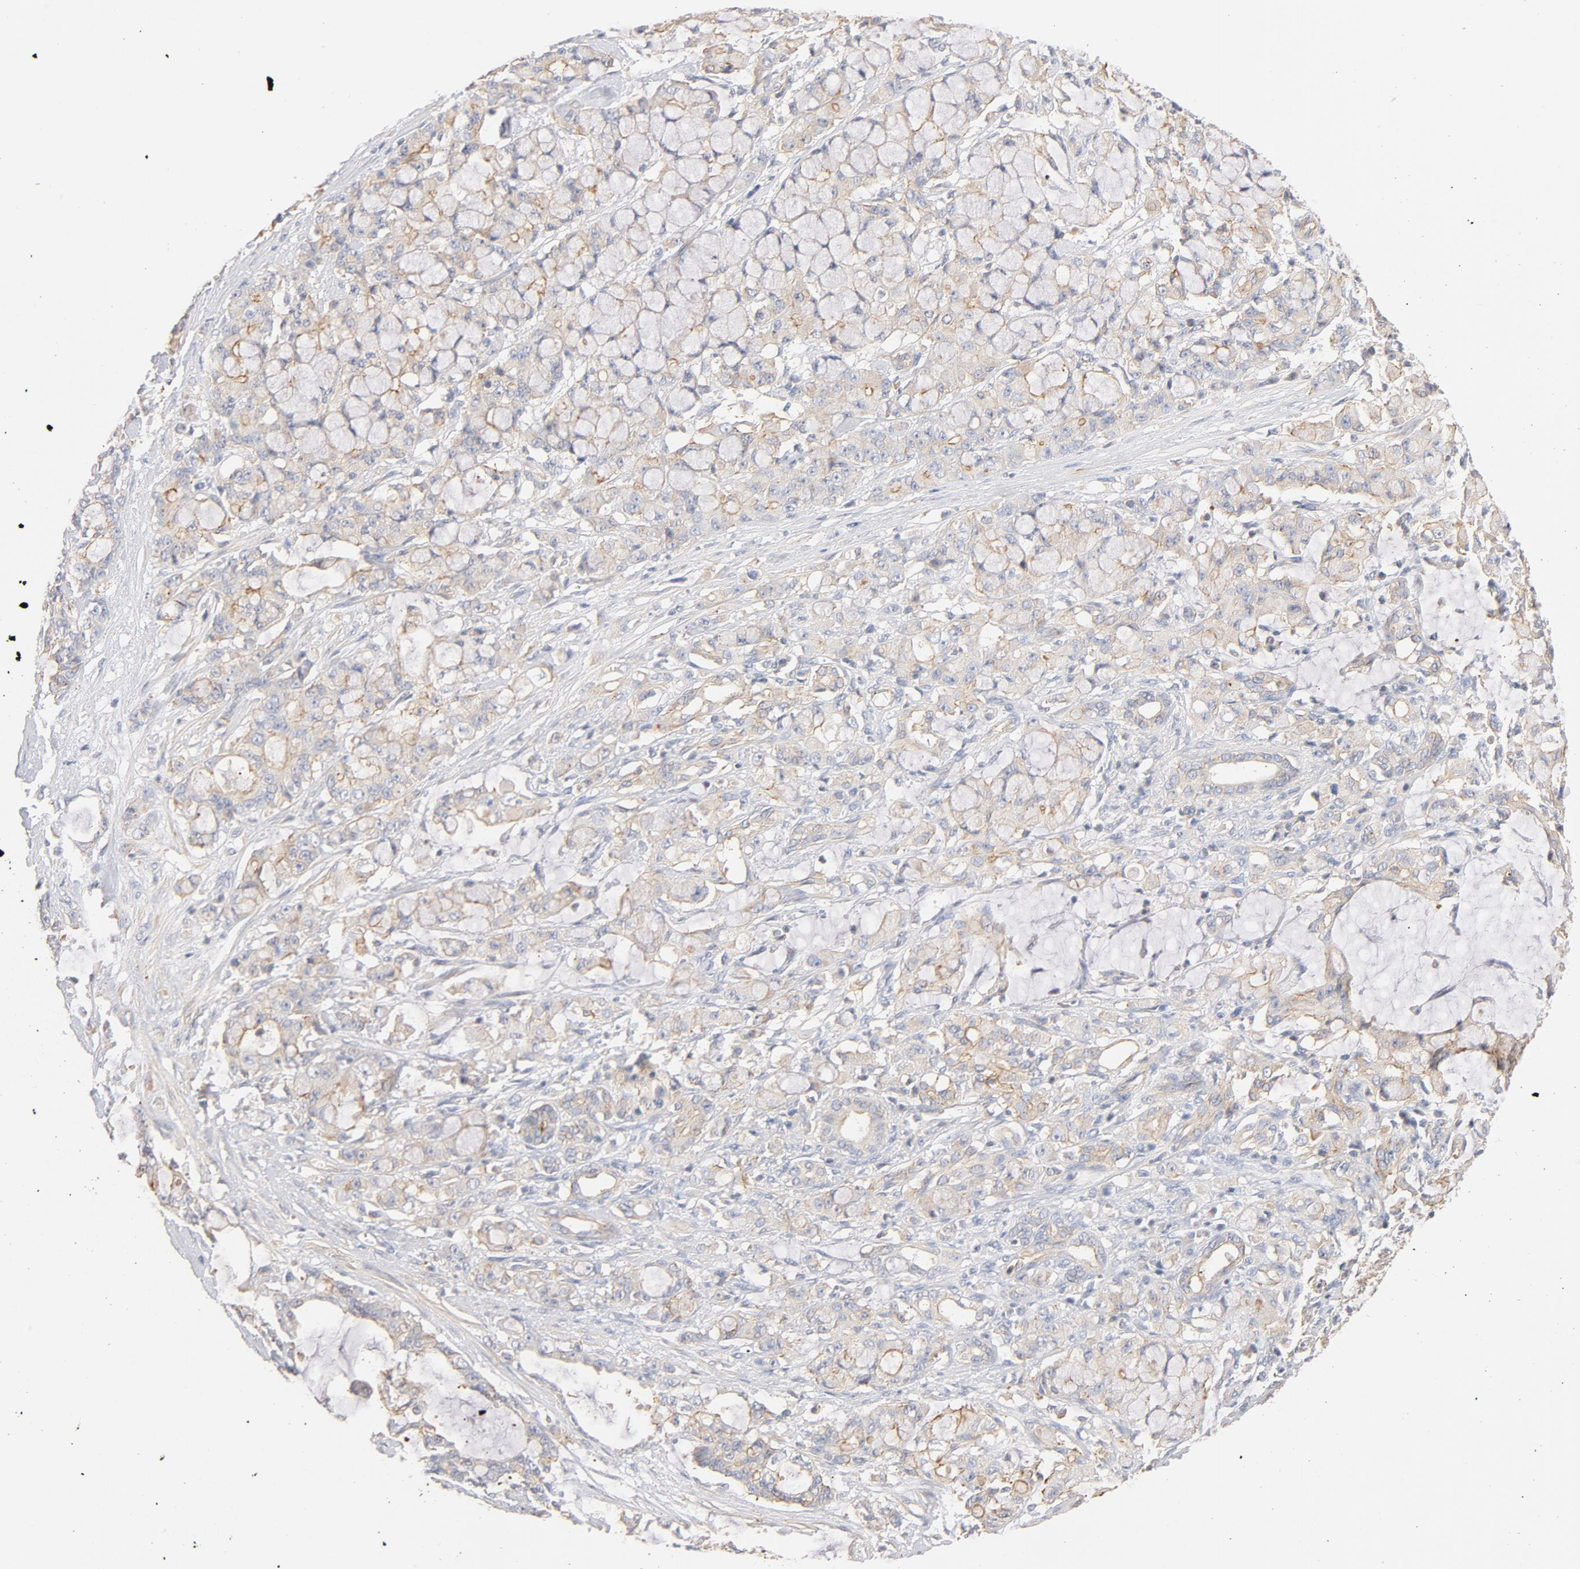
{"staining": {"intensity": "weak", "quantity": ">75%", "location": "cytoplasmic/membranous"}, "tissue": "pancreatic cancer", "cell_type": "Tumor cells", "image_type": "cancer", "snomed": [{"axis": "morphology", "description": "Adenocarcinoma, NOS"}, {"axis": "topography", "description": "Pancreas"}], "caption": "Protein staining shows weak cytoplasmic/membranous positivity in about >75% of tumor cells in adenocarcinoma (pancreatic). (DAB (3,3'-diaminobenzidine) IHC with brightfield microscopy, high magnification).", "gene": "STRN3", "patient": {"sex": "female", "age": 73}}